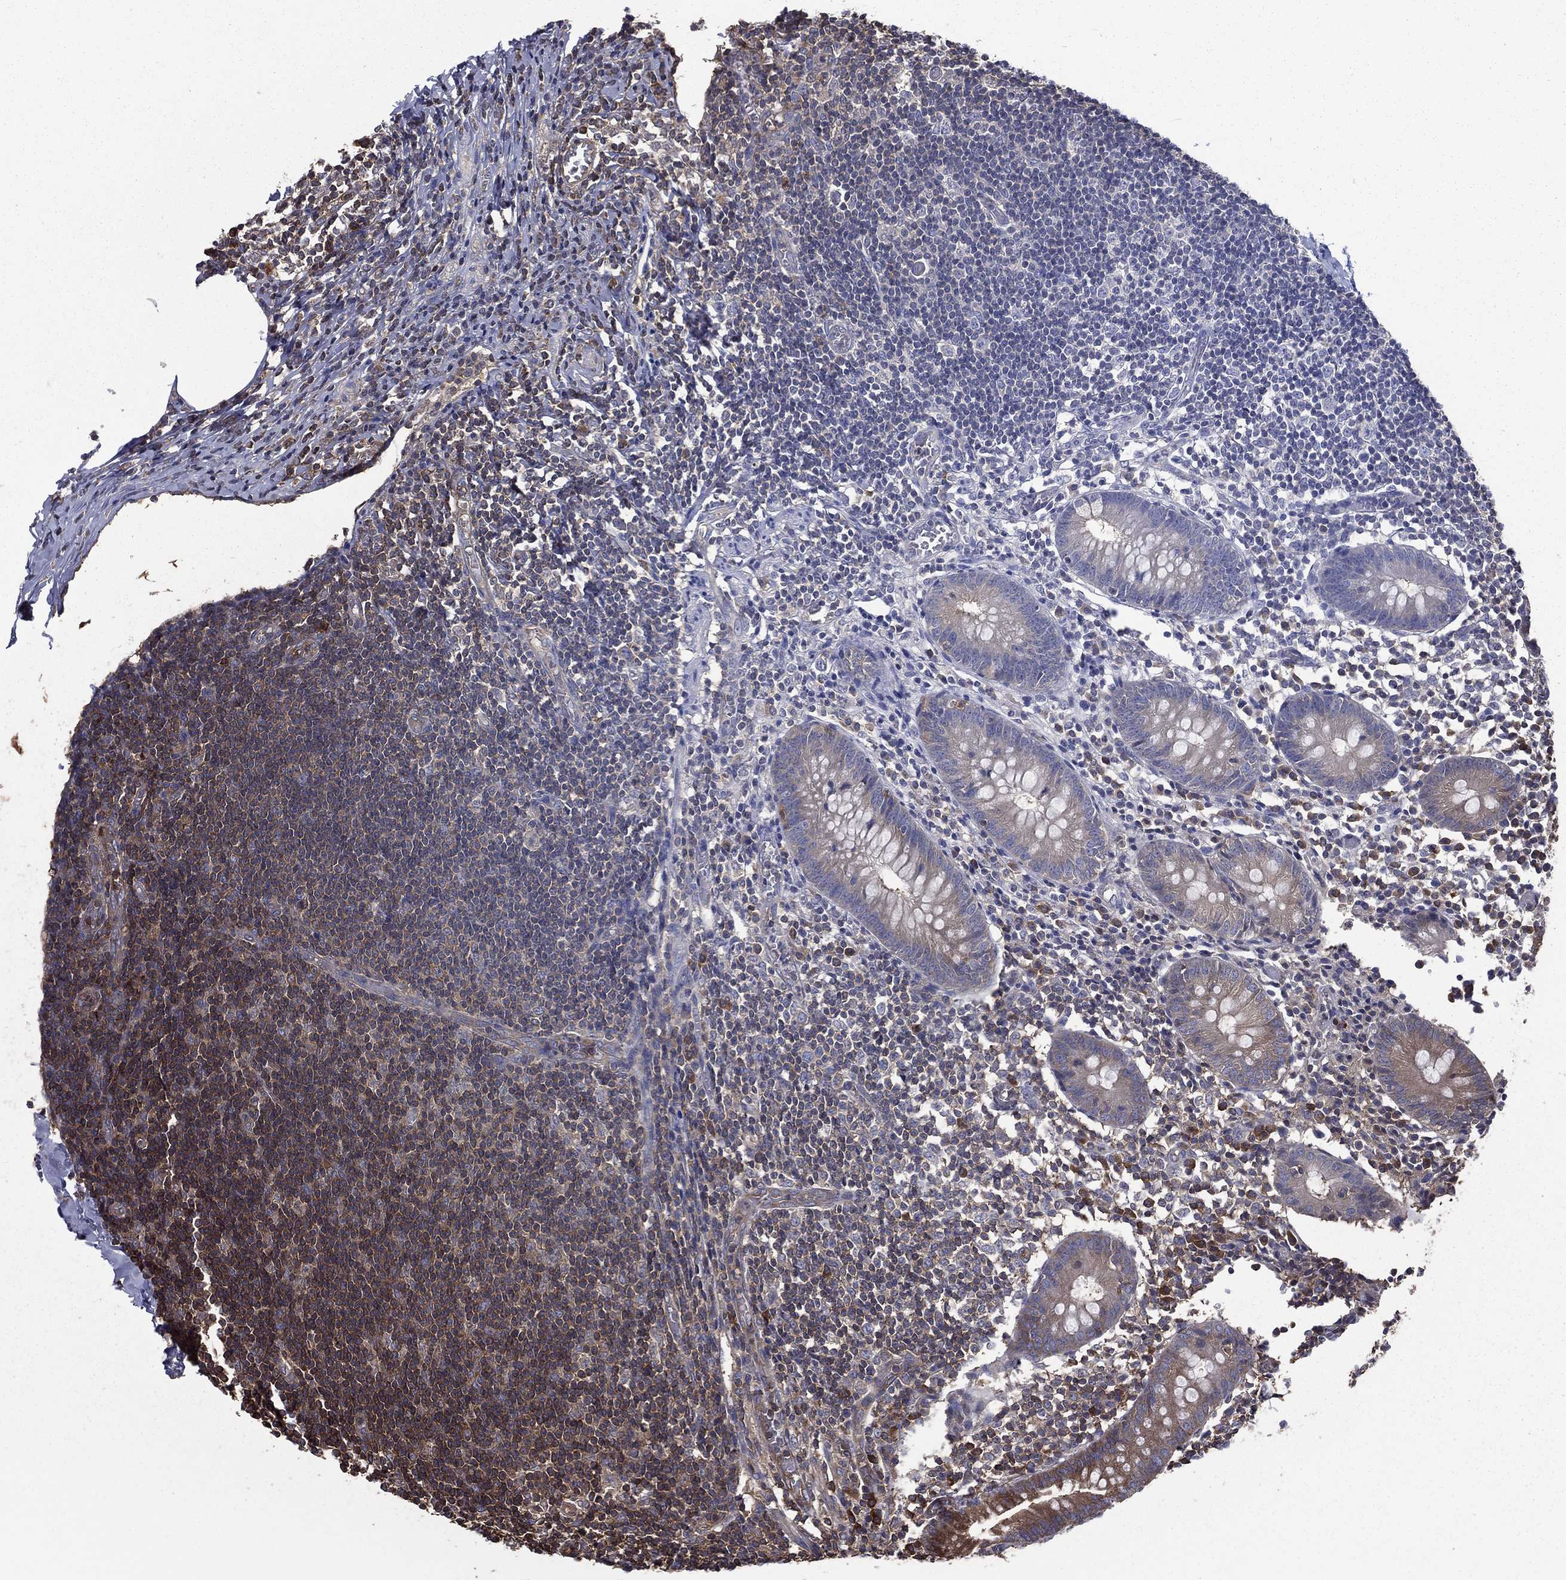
{"staining": {"intensity": "moderate", "quantity": "25%-75%", "location": "cytoplasmic/membranous"}, "tissue": "appendix", "cell_type": "Glandular cells", "image_type": "normal", "snomed": [{"axis": "morphology", "description": "Normal tissue, NOS"}, {"axis": "topography", "description": "Appendix"}], "caption": "Appendix stained with a brown dye reveals moderate cytoplasmic/membranous positive staining in about 25%-75% of glandular cells.", "gene": "SARS1", "patient": {"sex": "female", "age": 40}}